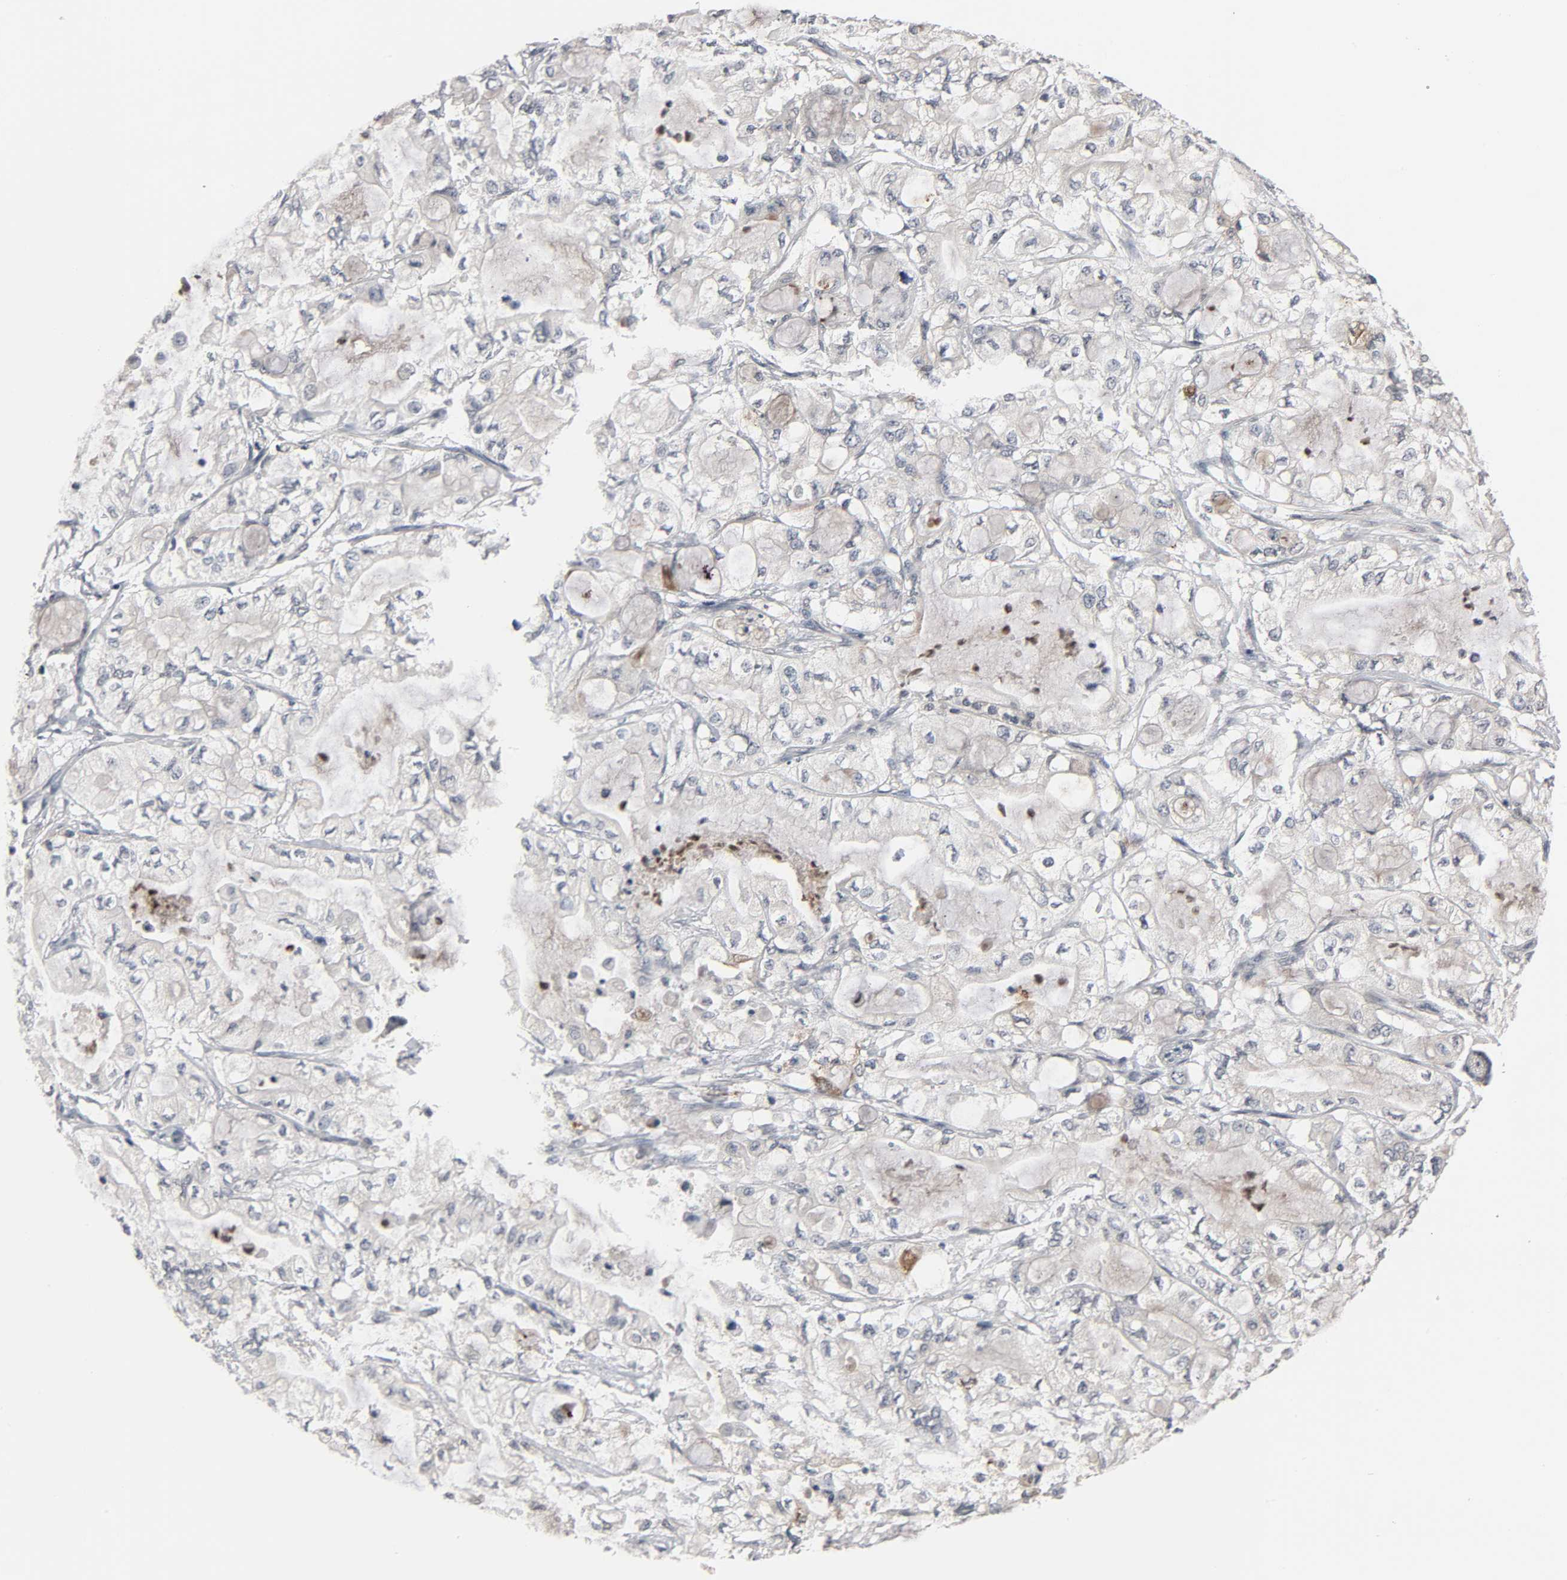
{"staining": {"intensity": "negative", "quantity": "none", "location": "none"}, "tissue": "pancreatic cancer", "cell_type": "Tumor cells", "image_type": "cancer", "snomed": [{"axis": "morphology", "description": "Adenocarcinoma, NOS"}, {"axis": "topography", "description": "Pancreas"}], "caption": "Immunohistochemistry (IHC) of human pancreatic adenocarcinoma exhibits no expression in tumor cells. Brightfield microscopy of immunohistochemistry stained with DAB (3,3'-diaminobenzidine) (brown) and hematoxylin (blue), captured at high magnification.", "gene": "MT3", "patient": {"sex": "male", "age": 79}}